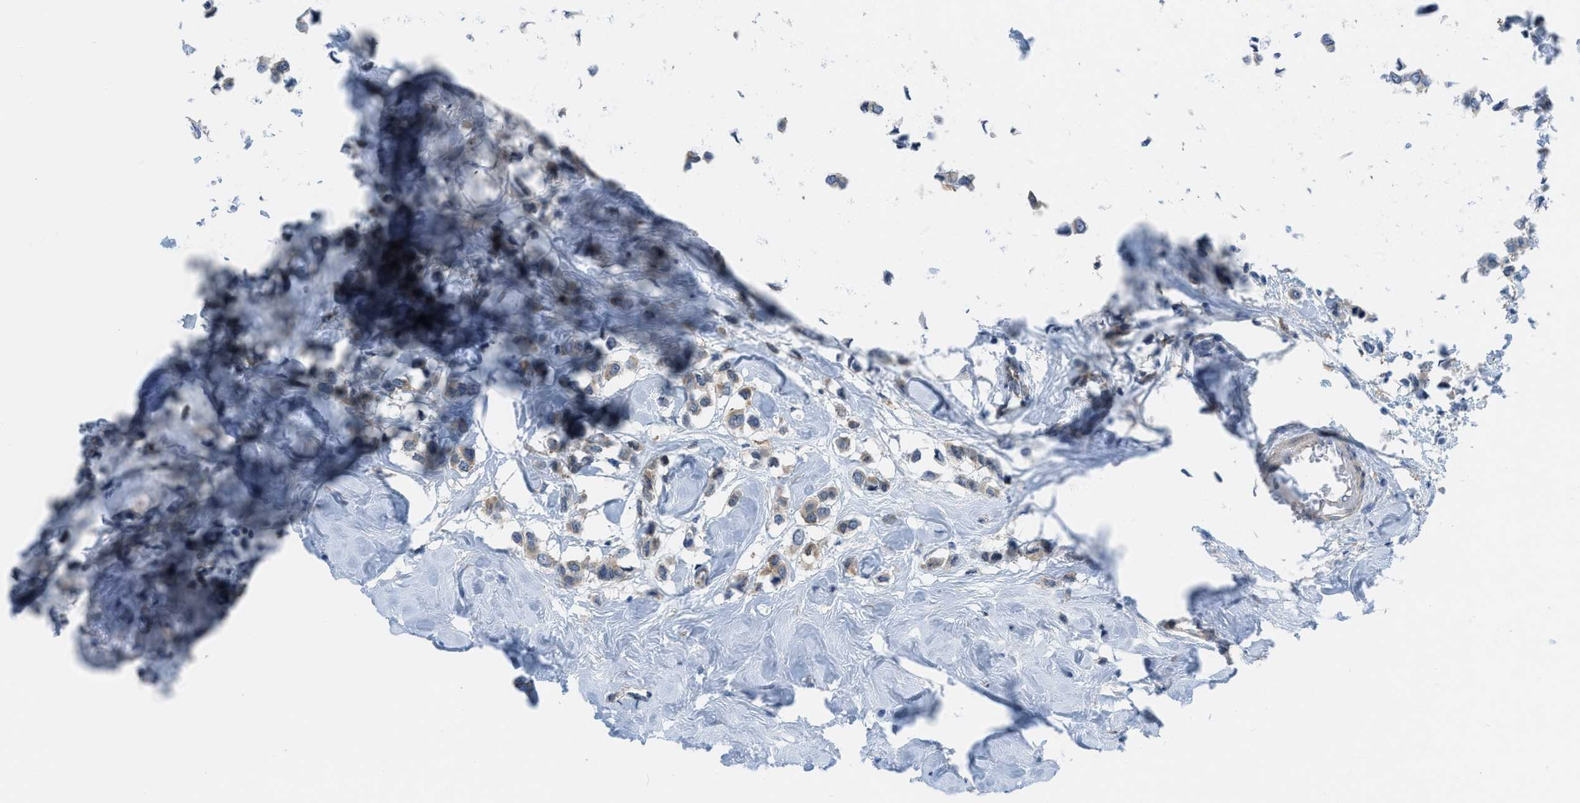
{"staining": {"intensity": "weak", "quantity": ">75%", "location": "cytoplasmic/membranous"}, "tissue": "breast cancer", "cell_type": "Tumor cells", "image_type": "cancer", "snomed": [{"axis": "morphology", "description": "Lobular carcinoma"}, {"axis": "topography", "description": "Breast"}], "caption": "Protein staining of breast cancer (lobular carcinoma) tissue reveals weak cytoplasmic/membranous expression in about >75% of tumor cells.", "gene": "MYO18A", "patient": {"sex": "female", "age": 51}}